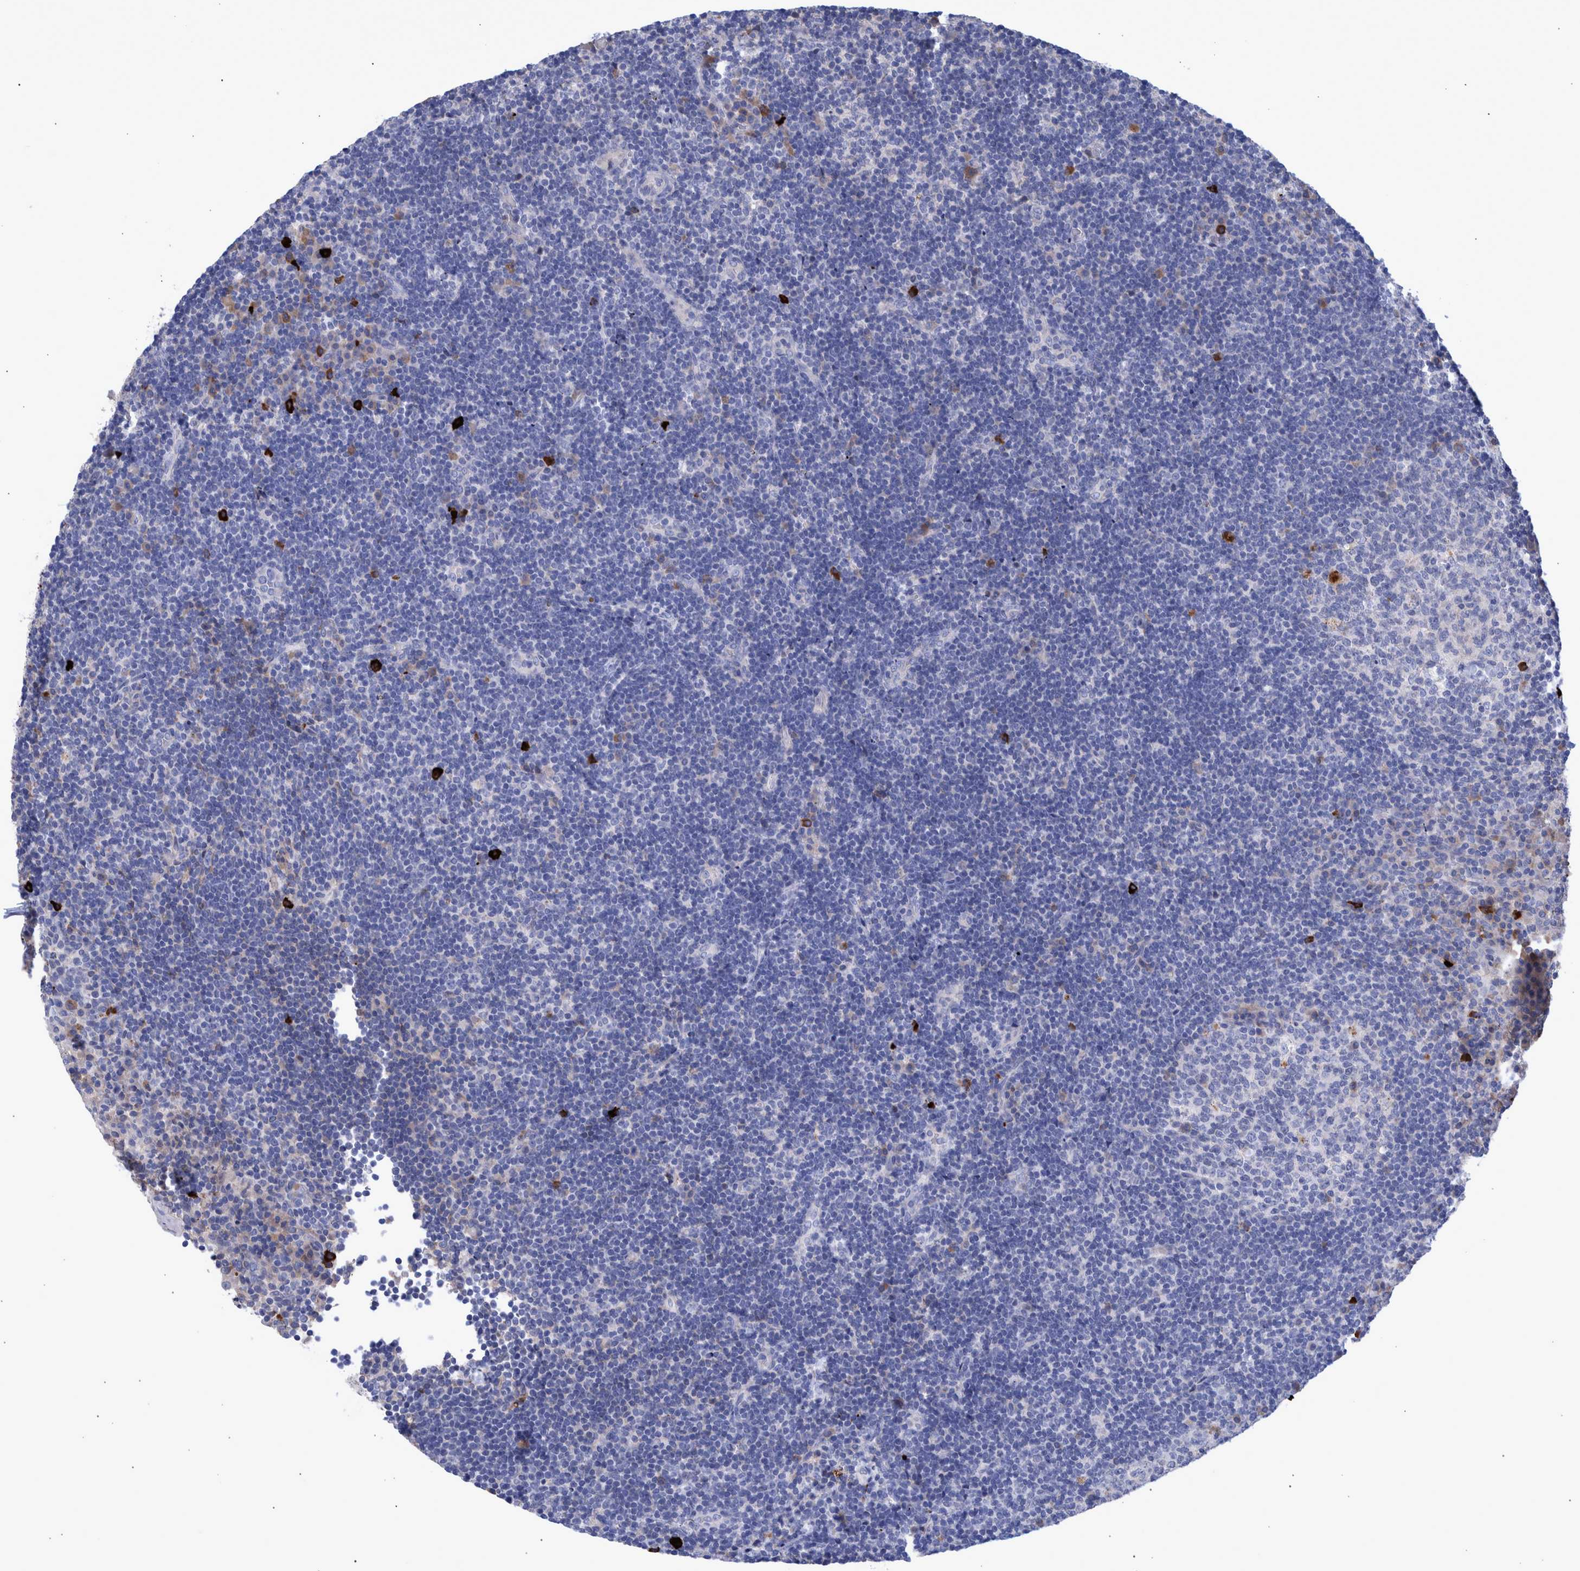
{"staining": {"intensity": "negative", "quantity": "none", "location": "none"}, "tissue": "lymphoma", "cell_type": "Tumor cells", "image_type": "cancer", "snomed": [{"axis": "morphology", "description": "Malignant lymphoma, non-Hodgkin's type, High grade"}, {"axis": "topography", "description": "Tonsil"}], "caption": "Immunohistochemistry of human high-grade malignant lymphoma, non-Hodgkin's type reveals no staining in tumor cells. (DAB immunohistochemistry visualized using brightfield microscopy, high magnification).", "gene": "DLL4", "patient": {"sex": "female", "age": 36}}